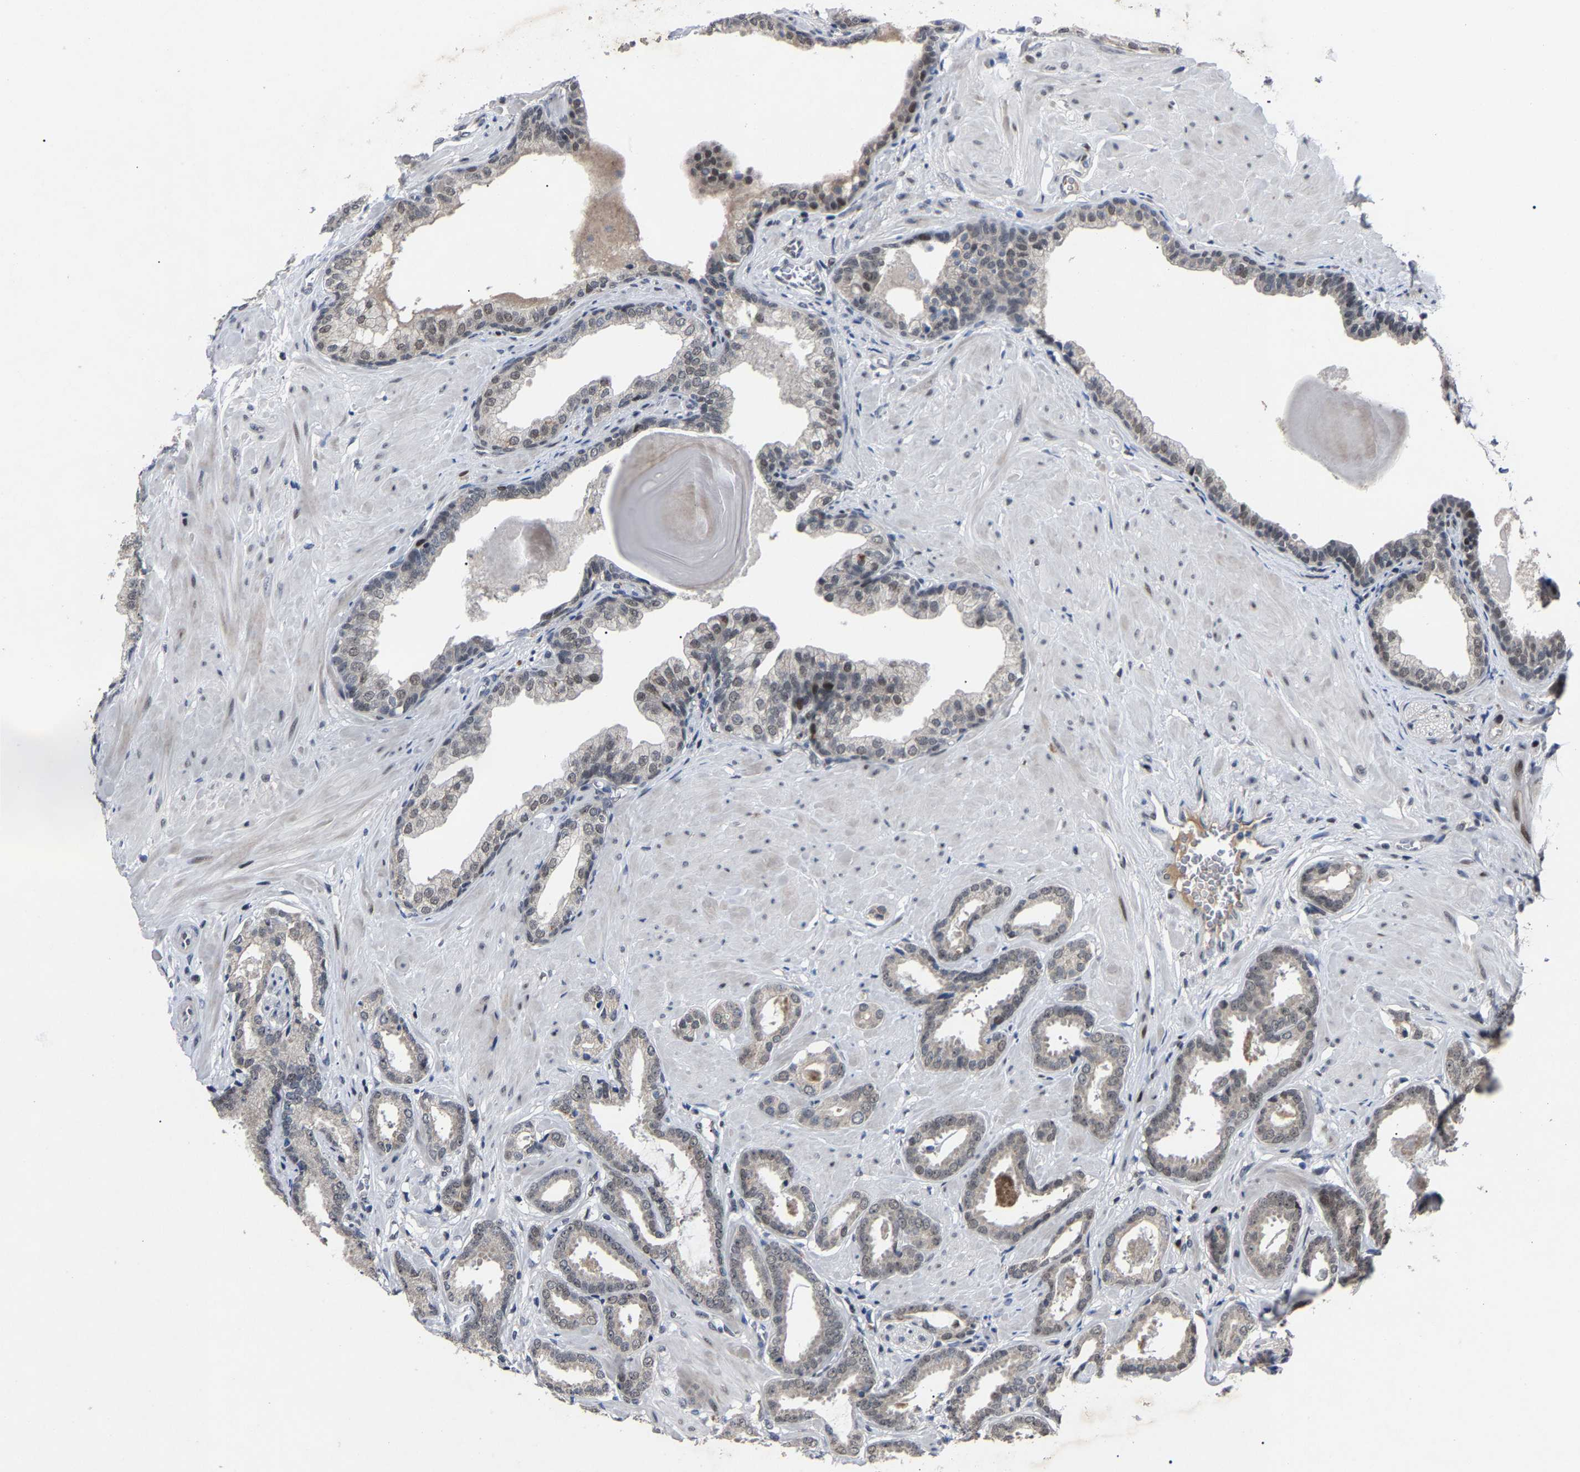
{"staining": {"intensity": "weak", "quantity": ">75%", "location": "cytoplasmic/membranous,nuclear"}, "tissue": "prostate cancer", "cell_type": "Tumor cells", "image_type": "cancer", "snomed": [{"axis": "morphology", "description": "Adenocarcinoma, Low grade"}, {"axis": "topography", "description": "Prostate"}], "caption": "Adenocarcinoma (low-grade) (prostate) stained with a brown dye displays weak cytoplasmic/membranous and nuclear positive positivity in approximately >75% of tumor cells.", "gene": "LSM8", "patient": {"sex": "male", "age": 53}}